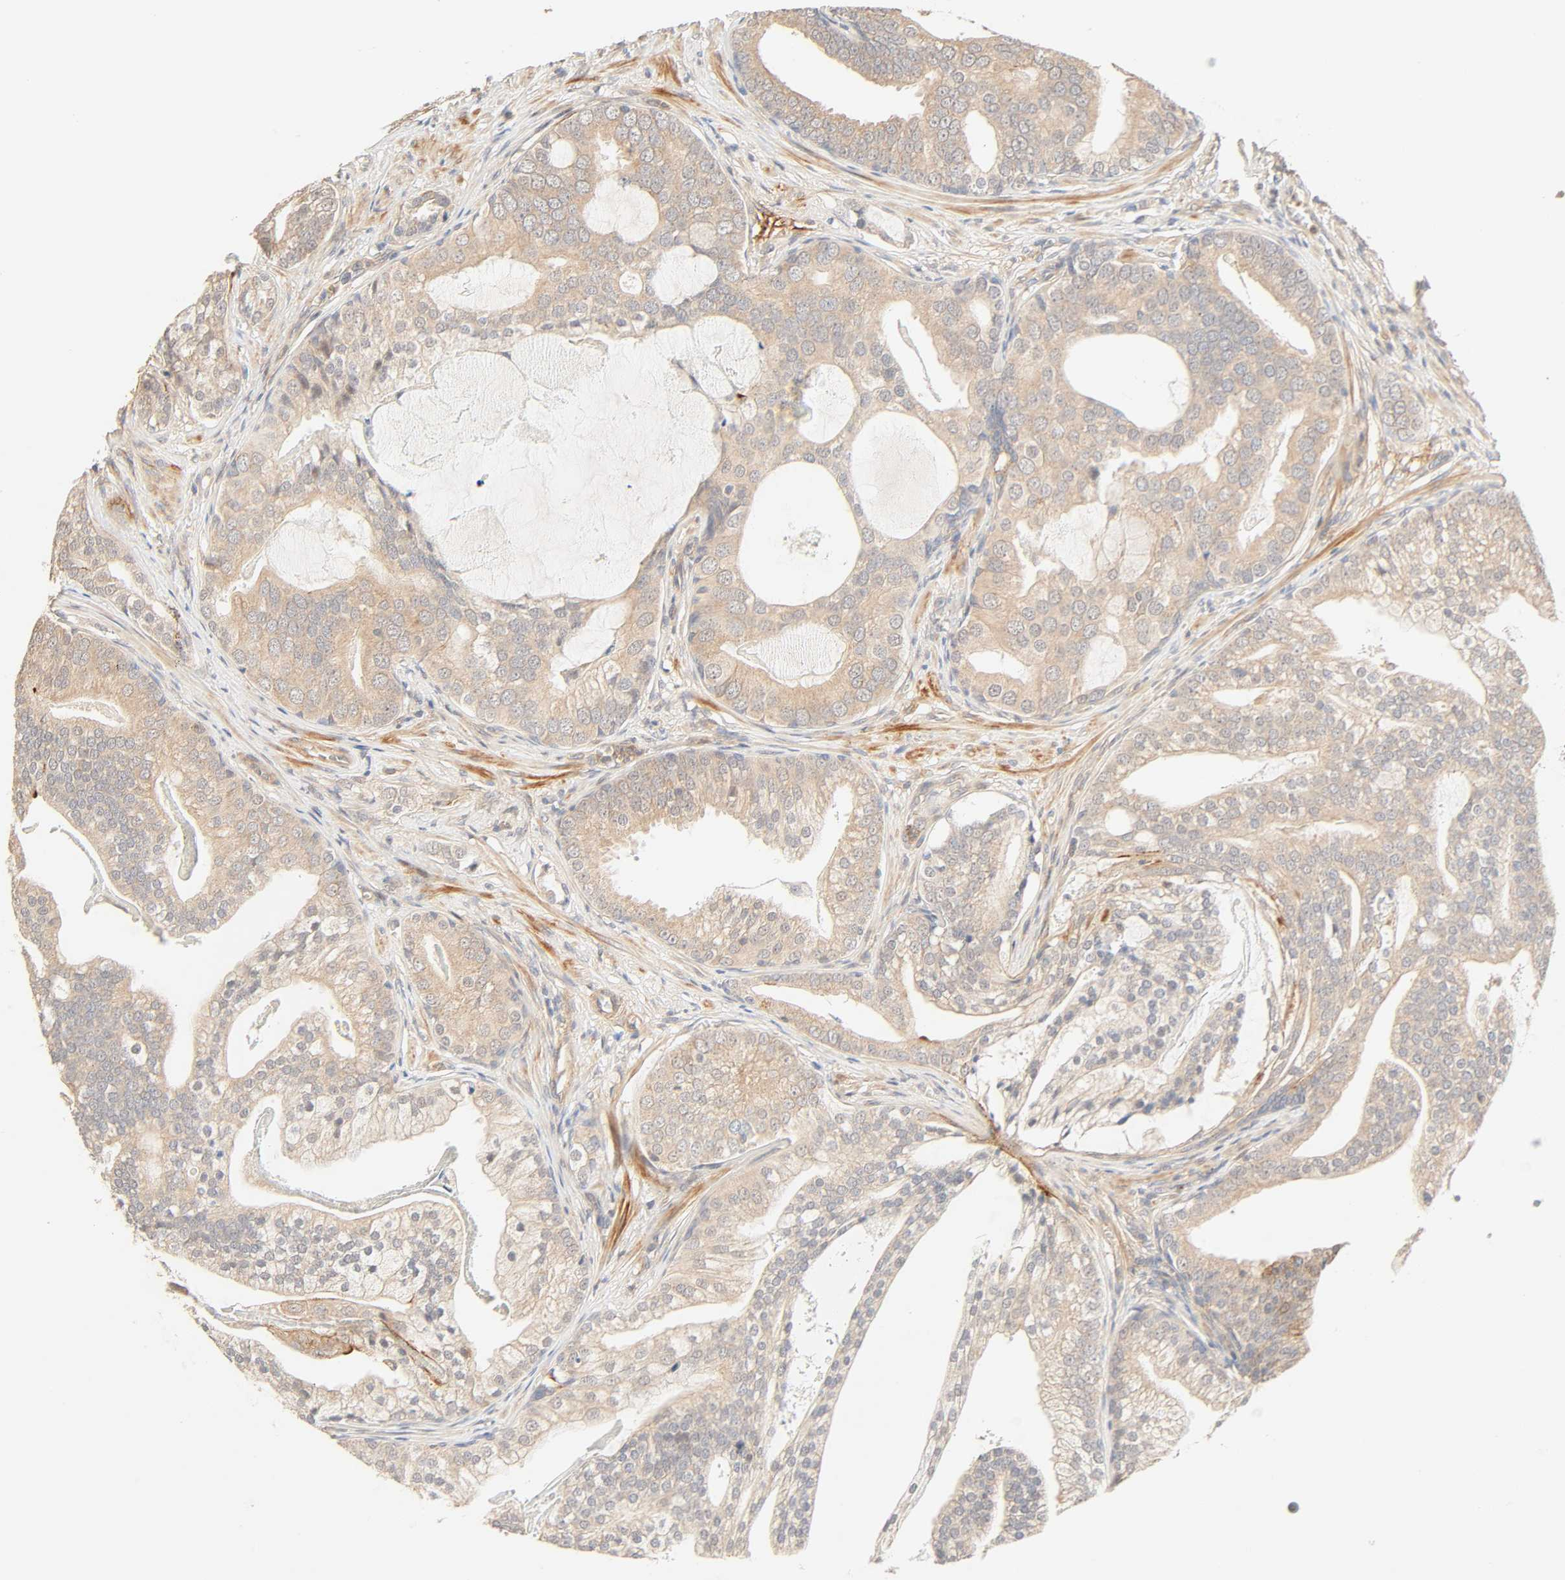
{"staining": {"intensity": "moderate", "quantity": ">75%", "location": "cytoplasmic/membranous"}, "tissue": "prostate cancer", "cell_type": "Tumor cells", "image_type": "cancer", "snomed": [{"axis": "morphology", "description": "Adenocarcinoma, Low grade"}, {"axis": "topography", "description": "Prostate"}], "caption": "Immunohistochemistry histopathology image of neoplastic tissue: prostate cancer (adenocarcinoma (low-grade)) stained using immunohistochemistry demonstrates medium levels of moderate protein expression localized specifically in the cytoplasmic/membranous of tumor cells, appearing as a cytoplasmic/membranous brown color.", "gene": "CACNA1G", "patient": {"sex": "male", "age": 58}}